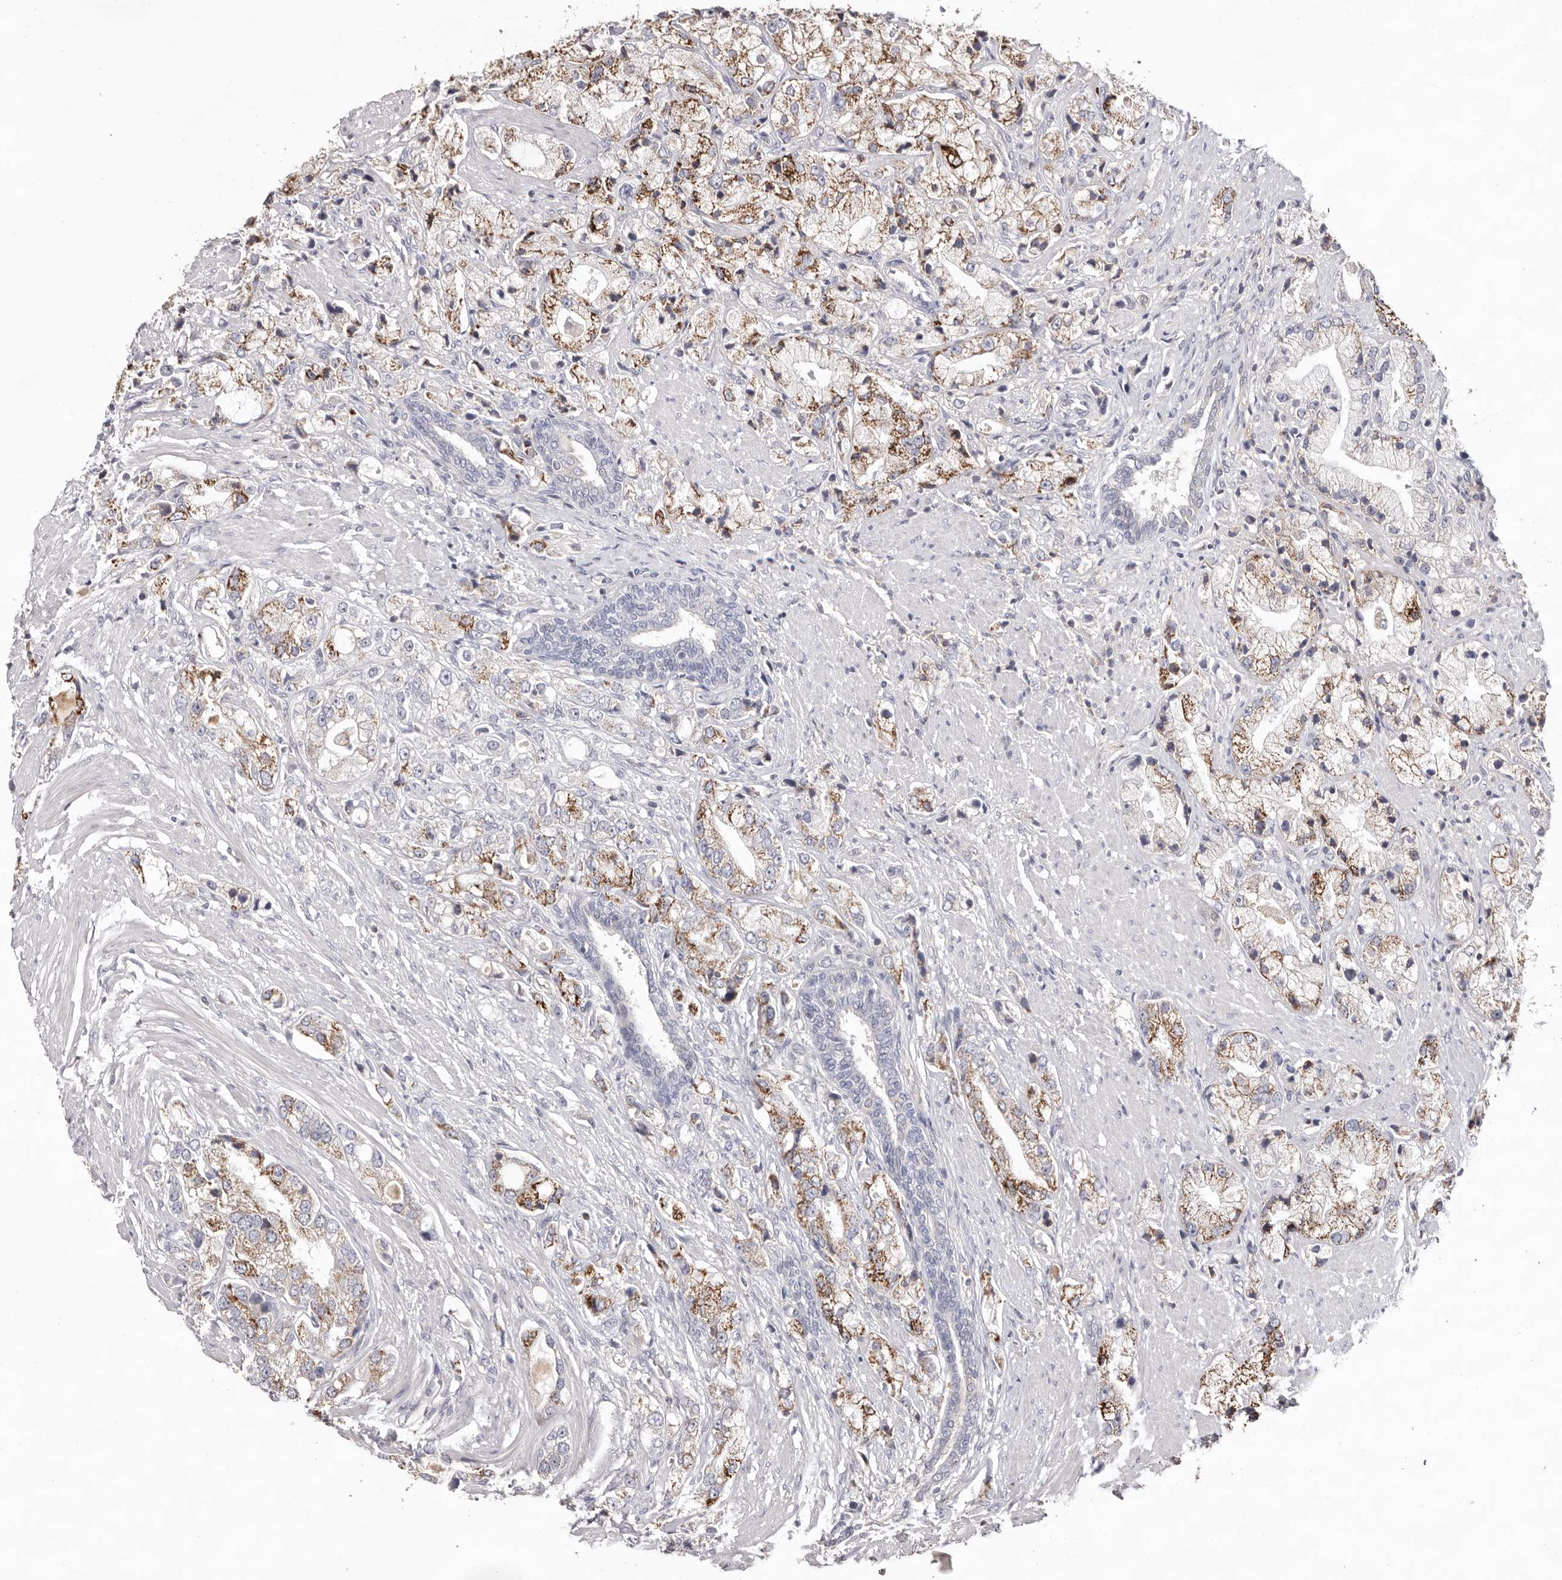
{"staining": {"intensity": "moderate", "quantity": "25%-75%", "location": "cytoplasmic/membranous"}, "tissue": "prostate cancer", "cell_type": "Tumor cells", "image_type": "cancer", "snomed": [{"axis": "morphology", "description": "Adenocarcinoma, High grade"}, {"axis": "topography", "description": "Prostate"}], "caption": "This image demonstrates immunohistochemistry (IHC) staining of human prostate cancer, with medium moderate cytoplasmic/membranous expression in about 25%-75% of tumor cells.", "gene": "MMACHC", "patient": {"sex": "male", "age": 50}}